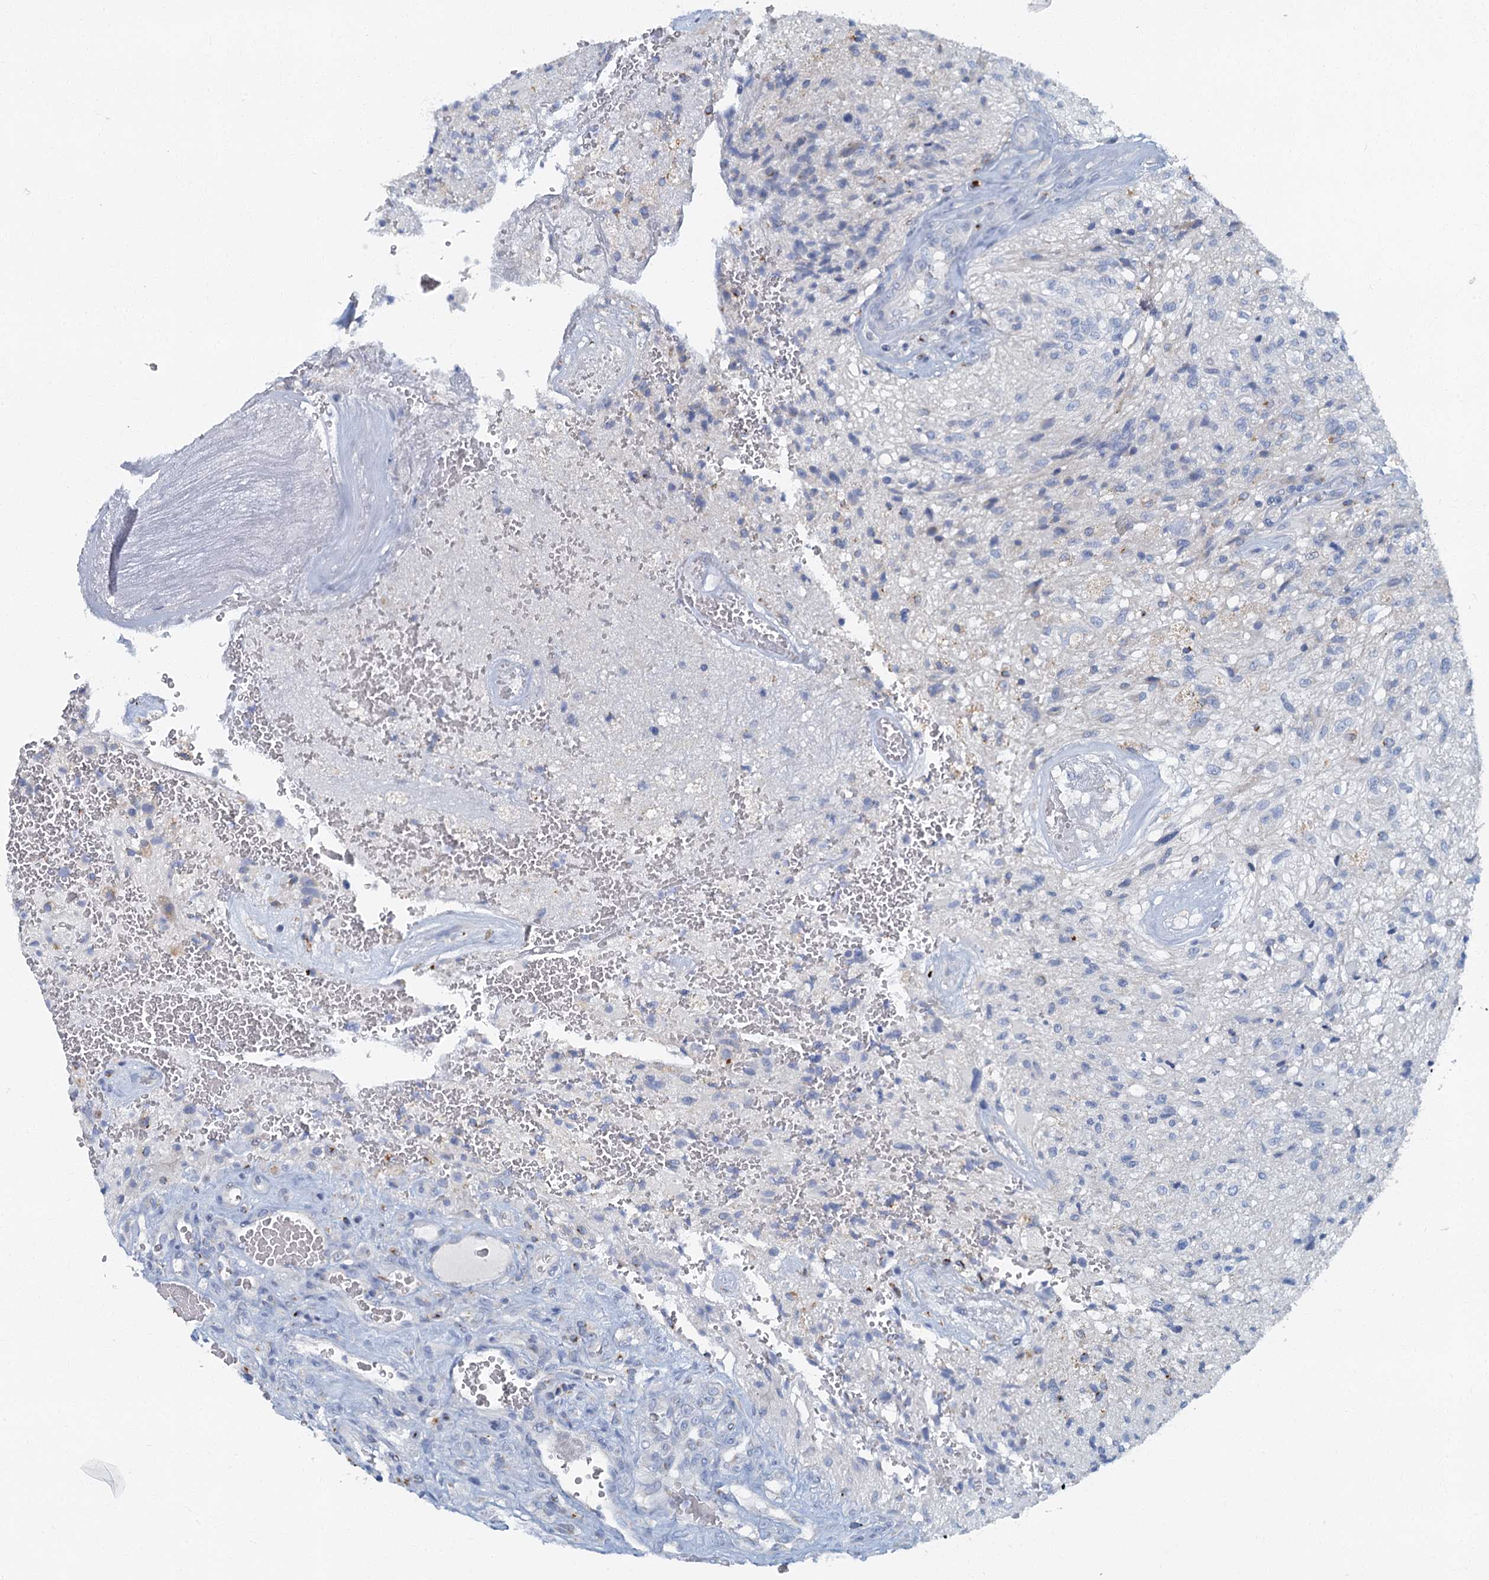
{"staining": {"intensity": "negative", "quantity": "none", "location": "none"}, "tissue": "glioma", "cell_type": "Tumor cells", "image_type": "cancer", "snomed": [{"axis": "morphology", "description": "Glioma, malignant, High grade"}, {"axis": "topography", "description": "Brain"}], "caption": "IHC of malignant glioma (high-grade) reveals no expression in tumor cells.", "gene": "LYPD3", "patient": {"sex": "male", "age": 56}}